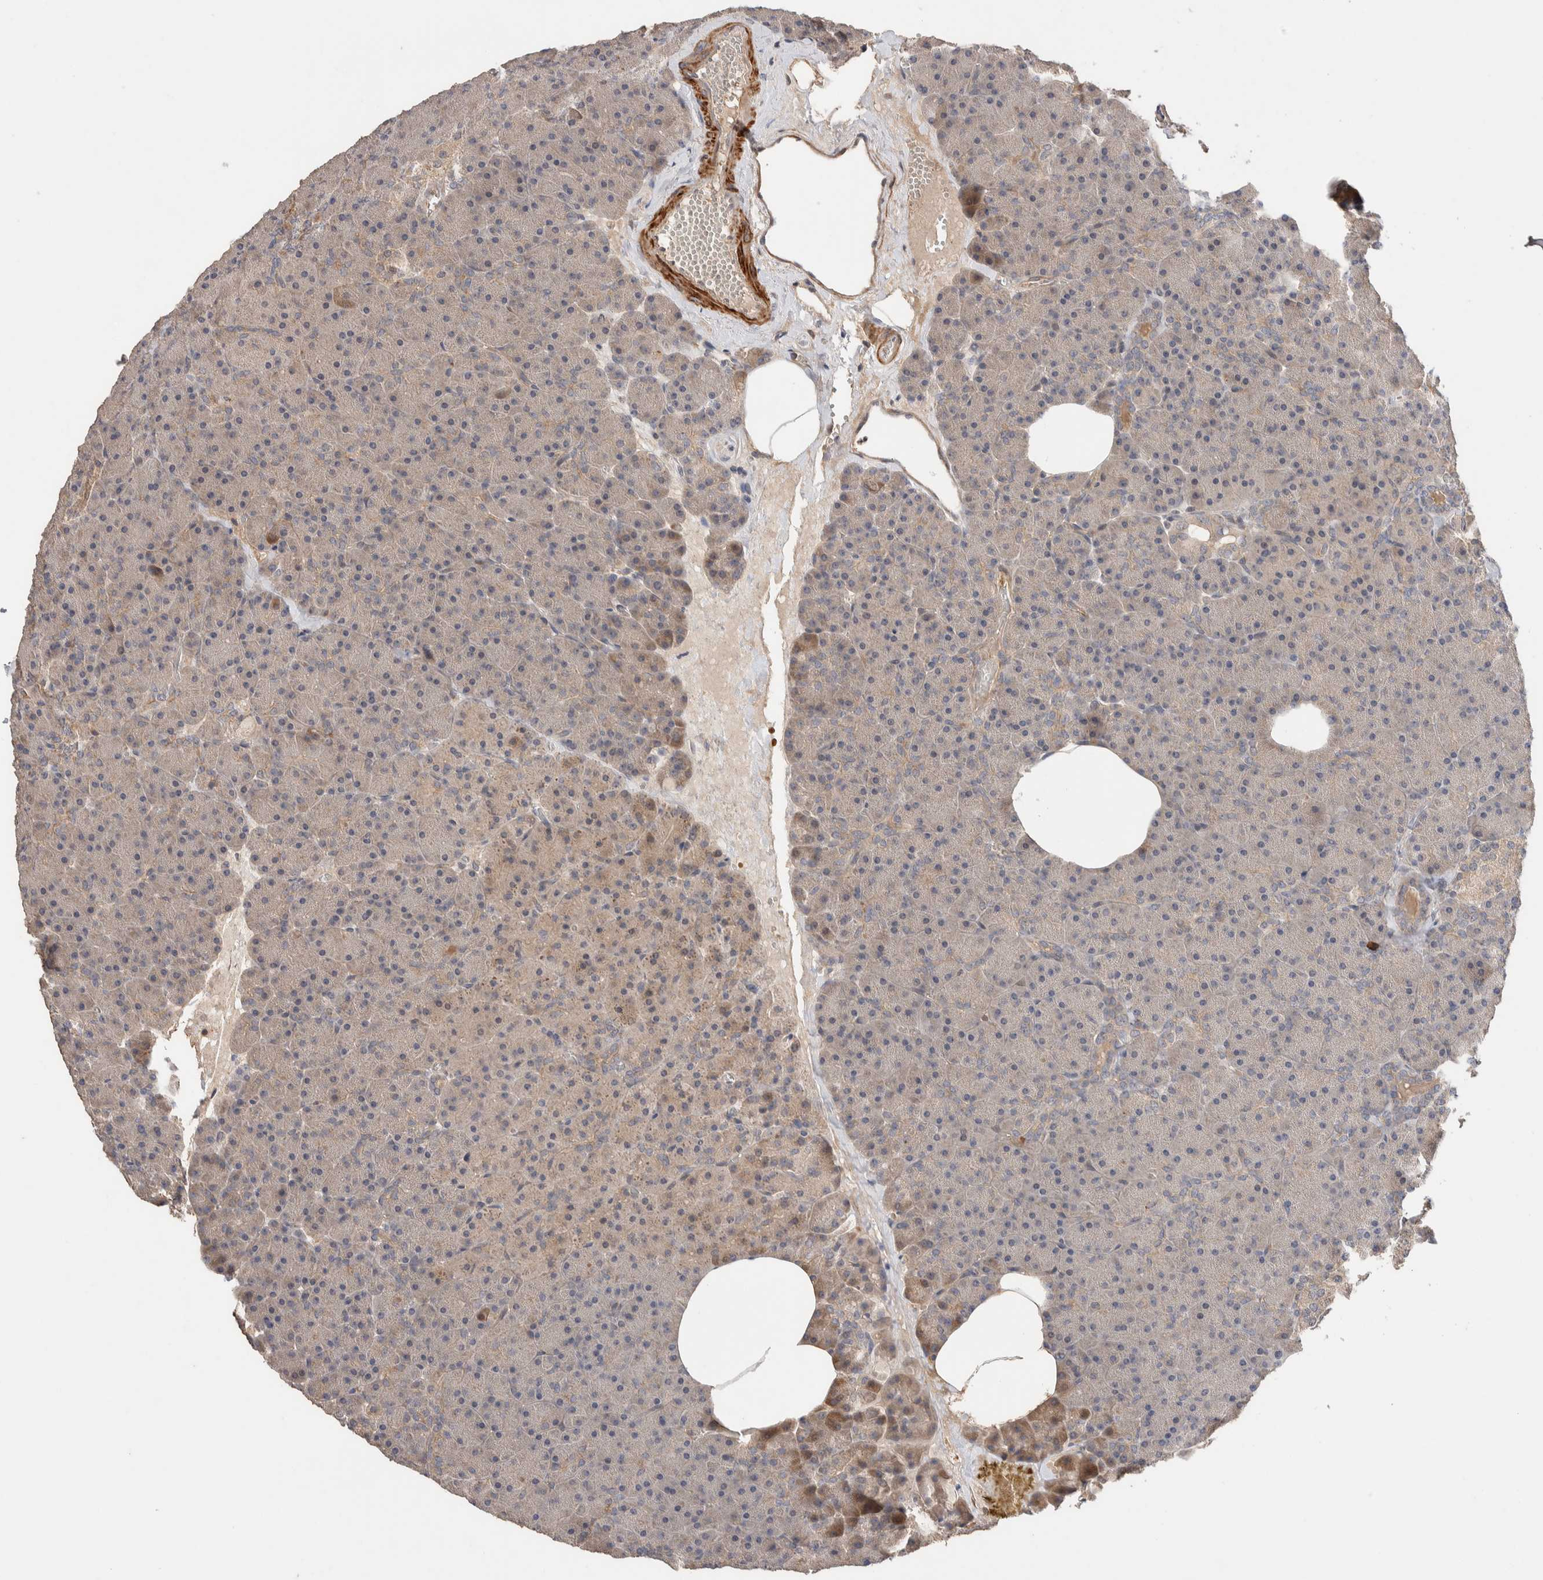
{"staining": {"intensity": "weak", "quantity": ">75%", "location": "cytoplasmic/membranous"}, "tissue": "pancreas", "cell_type": "Exocrine glandular cells", "image_type": "normal", "snomed": [{"axis": "morphology", "description": "Normal tissue, NOS"}, {"axis": "morphology", "description": "Carcinoid, malignant, NOS"}, {"axis": "topography", "description": "Pancreas"}], "caption": "Pancreas stained with DAB (3,3'-diaminobenzidine) immunohistochemistry (IHC) exhibits low levels of weak cytoplasmic/membranous staining in about >75% of exocrine glandular cells.", "gene": "WDR91", "patient": {"sex": "female", "age": 35}}